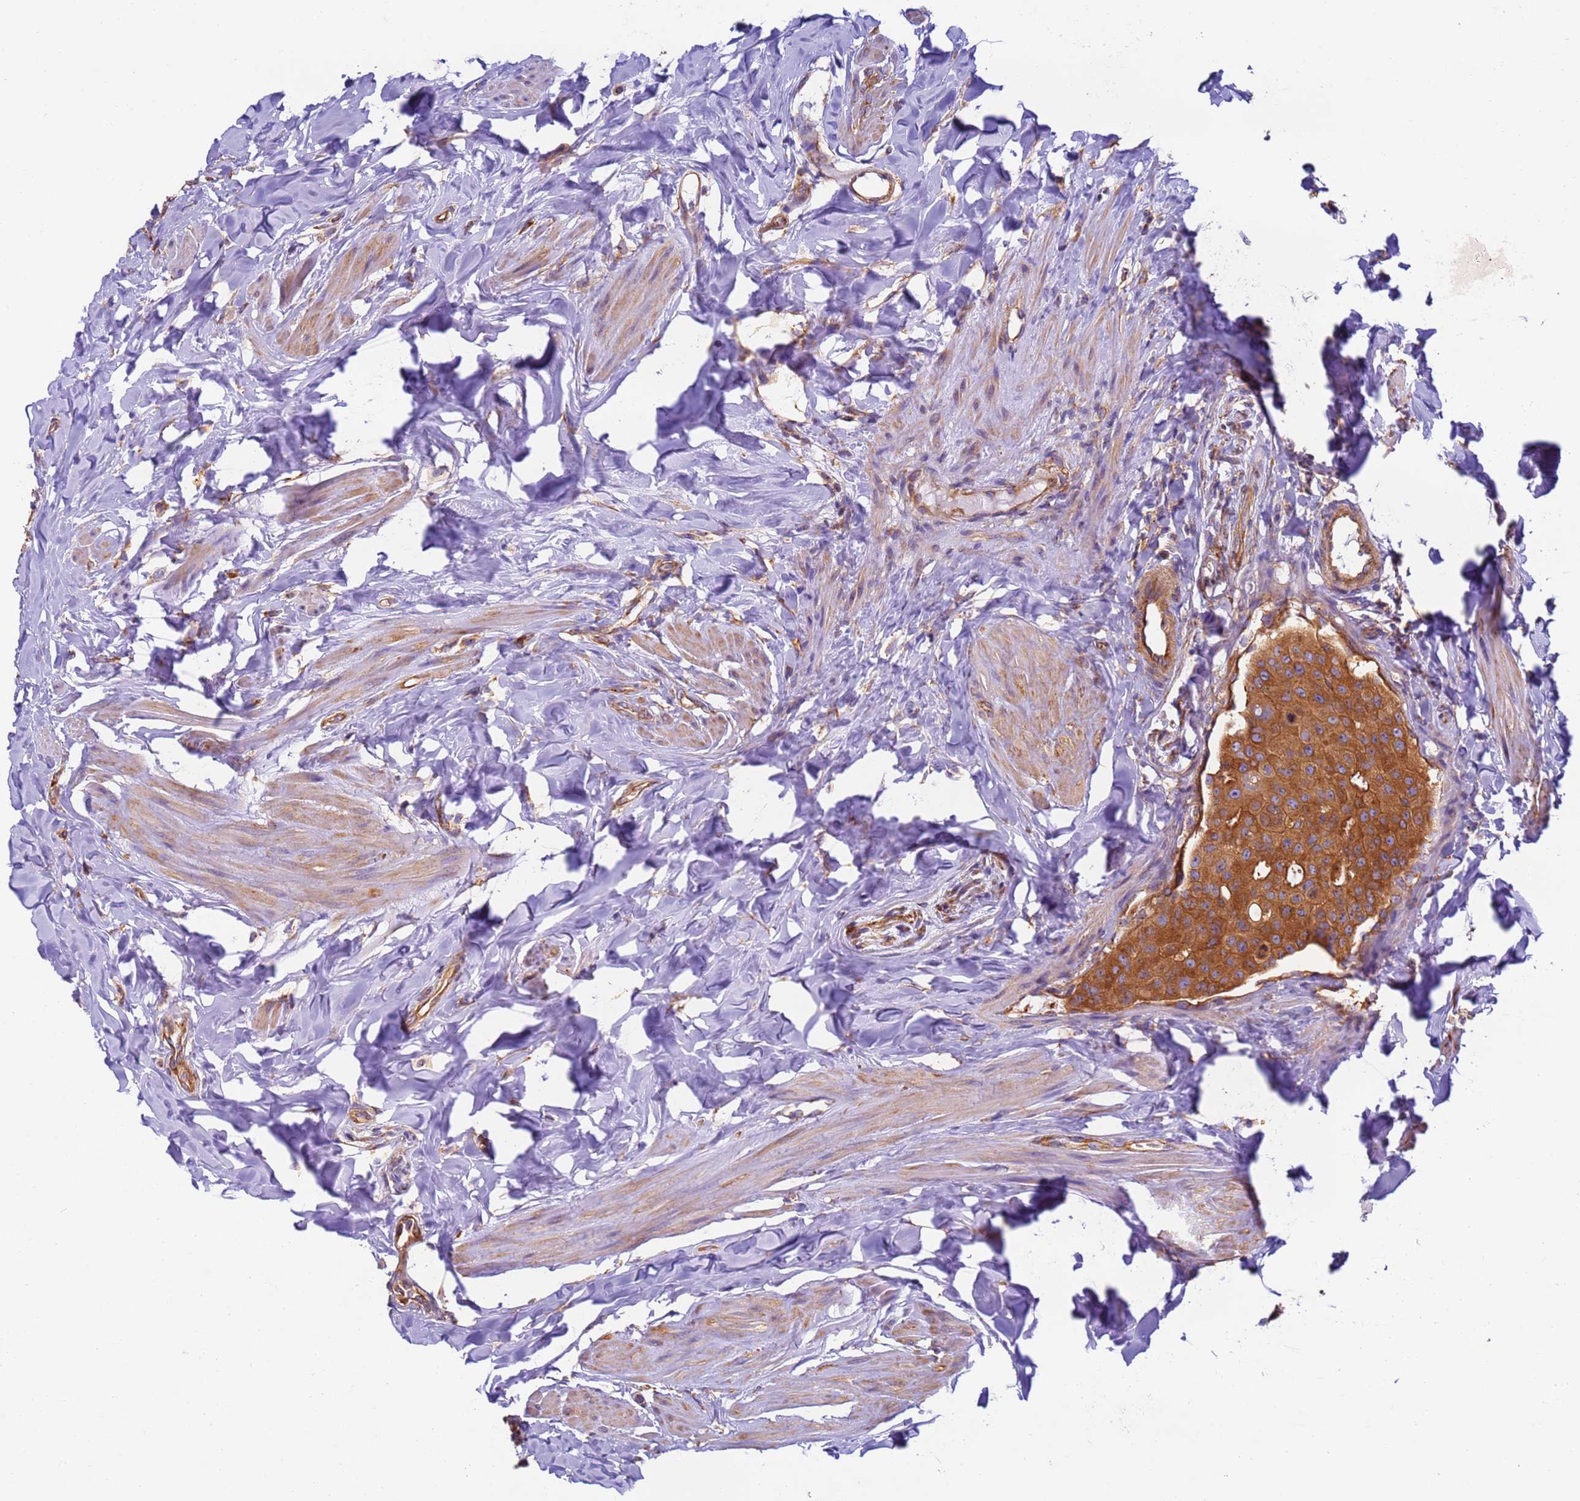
{"staining": {"intensity": "moderate", "quantity": ">75%", "location": "cytoplasmic/membranous"}, "tissue": "breast cancer", "cell_type": "Tumor cells", "image_type": "cancer", "snomed": [{"axis": "morphology", "description": "Duct carcinoma"}, {"axis": "topography", "description": "Breast"}], "caption": "An immunohistochemistry (IHC) histopathology image of neoplastic tissue is shown. Protein staining in brown highlights moderate cytoplasmic/membranous positivity in intraductal carcinoma (breast) within tumor cells.", "gene": "DYNC1I2", "patient": {"sex": "female", "age": 40}}